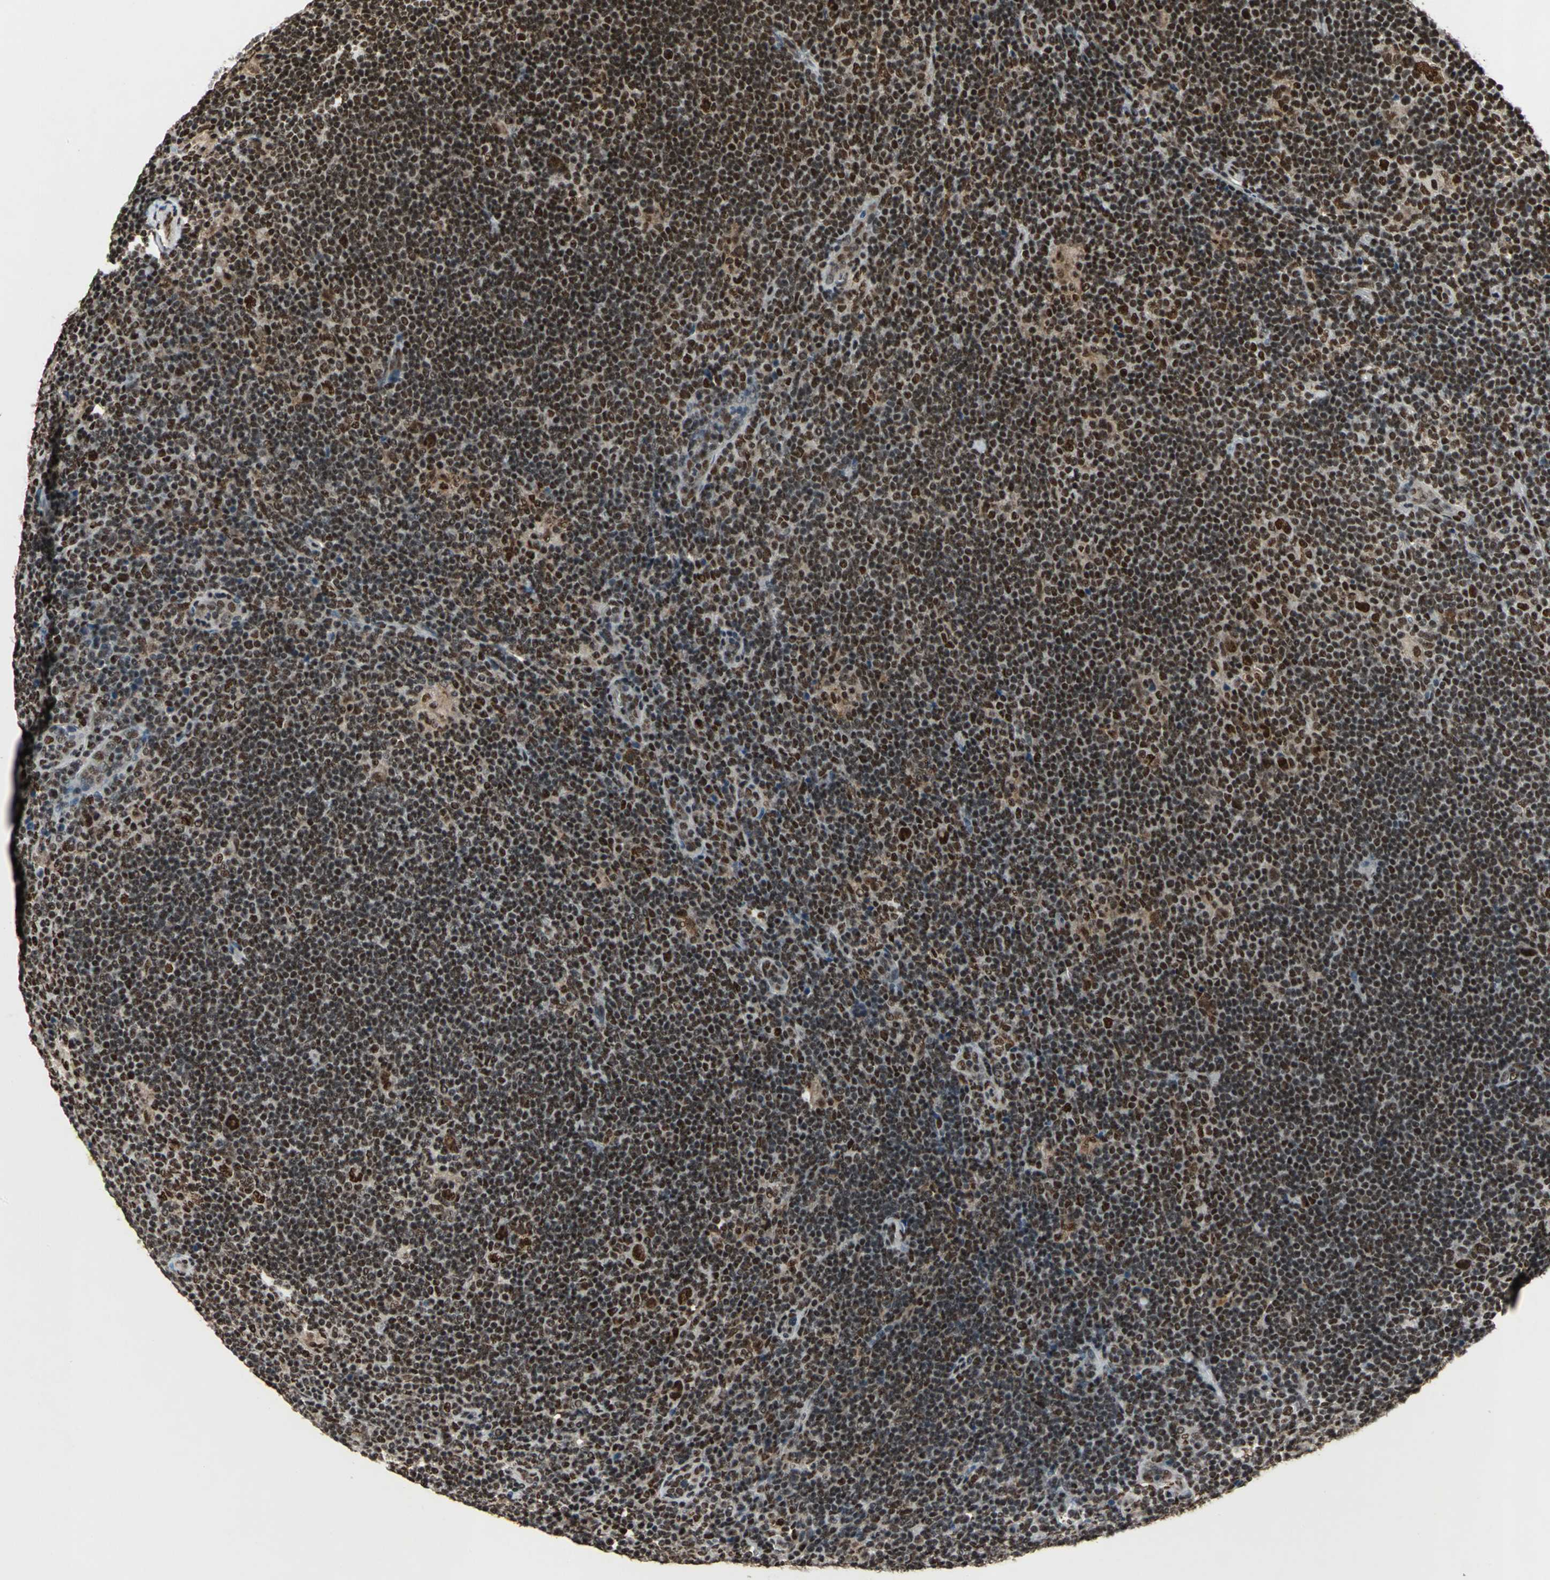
{"staining": {"intensity": "strong", "quantity": ">75%", "location": "nuclear"}, "tissue": "lymphoma", "cell_type": "Tumor cells", "image_type": "cancer", "snomed": [{"axis": "morphology", "description": "Hodgkin's disease, NOS"}, {"axis": "topography", "description": "Lymph node"}], "caption": "IHC photomicrograph of neoplastic tissue: human Hodgkin's disease stained using immunohistochemistry (IHC) exhibits high levels of strong protein expression localized specifically in the nuclear of tumor cells, appearing as a nuclear brown color.", "gene": "MTA2", "patient": {"sex": "female", "age": 57}}